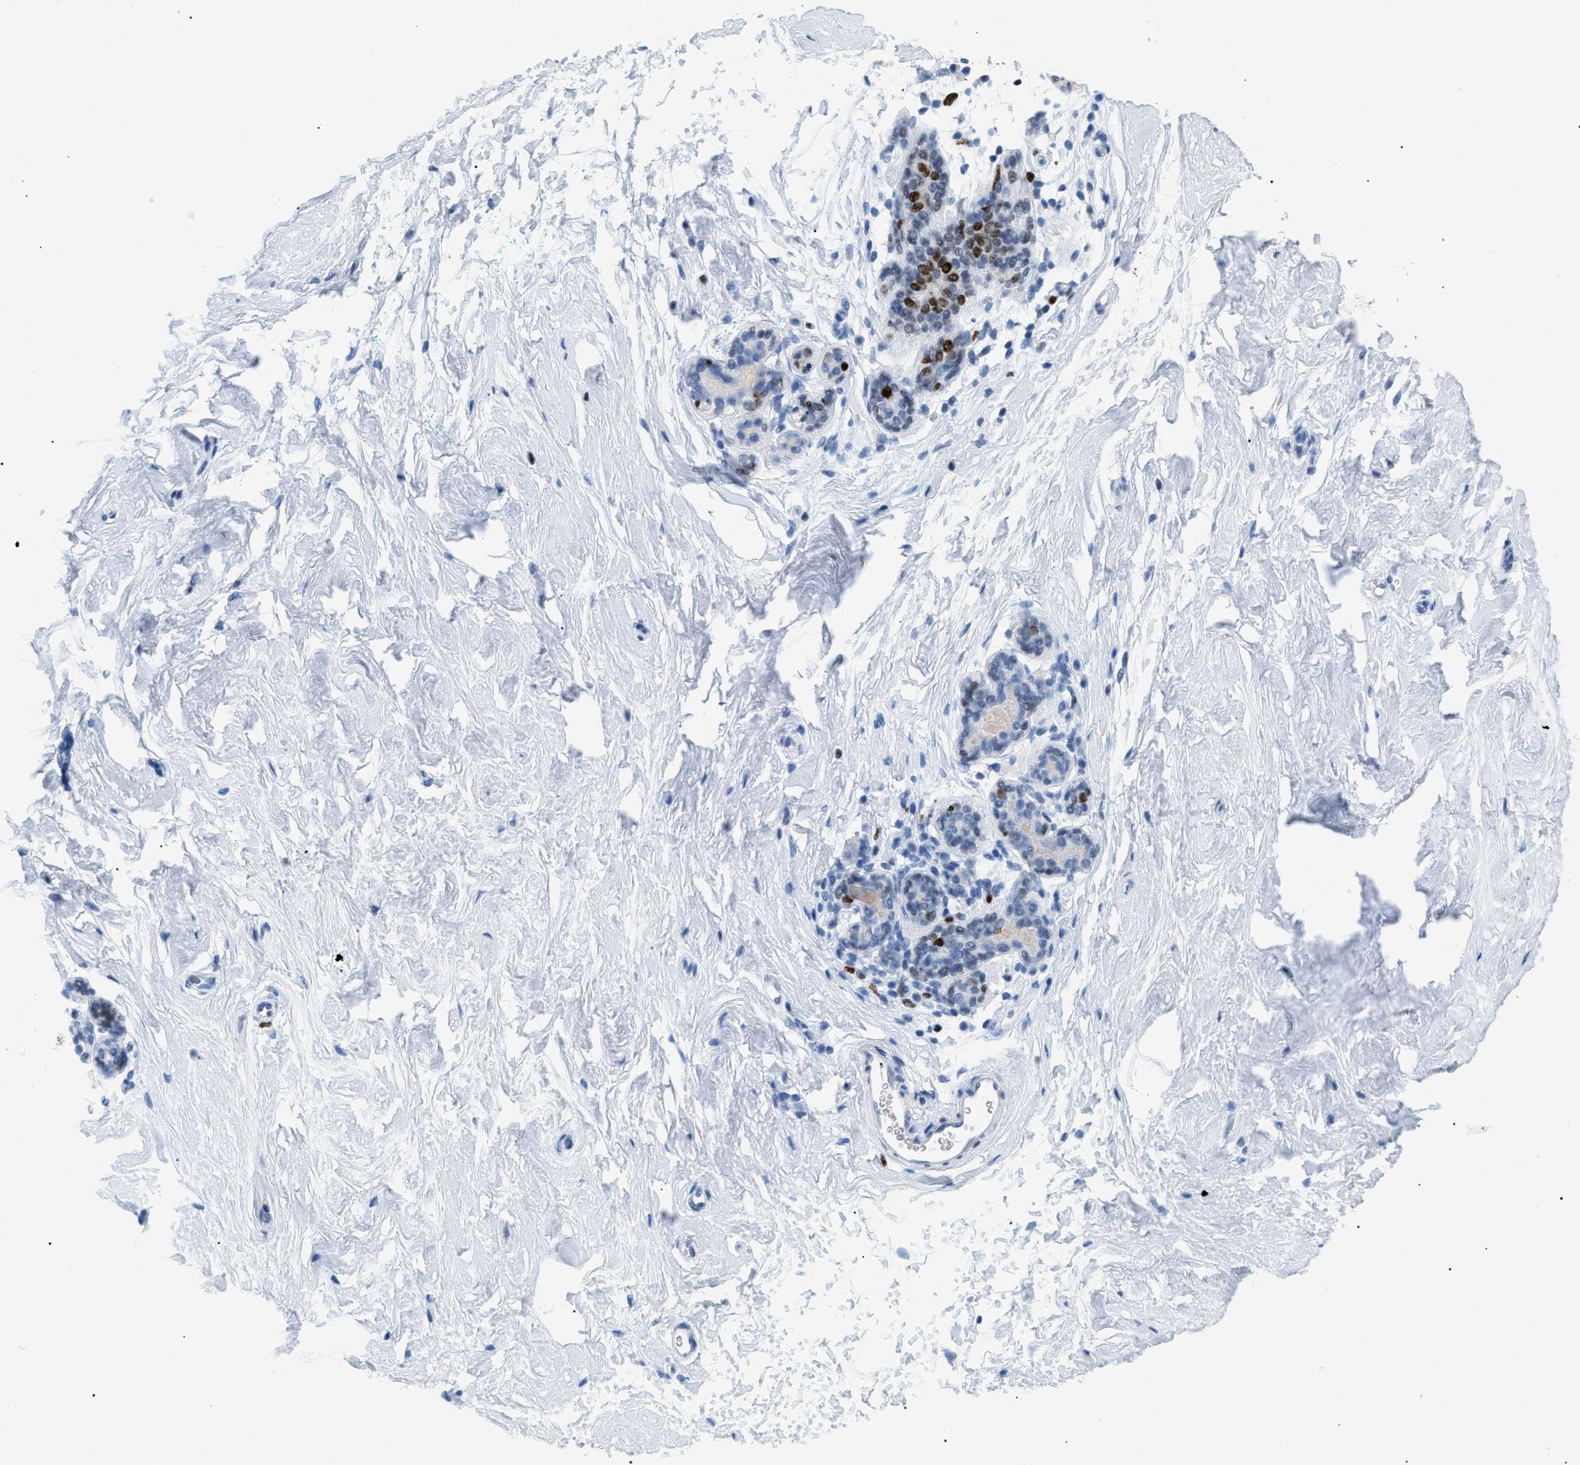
{"staining": {"intensity": "negative", "quantity": "none", "location": "none"}, "tissue": "breast", "cell_type": "Adipocytes", "image_type": "normal", "snomed": [{"axis": "morphology", "description": "Normal tissue, NOS"}, {"axis": "topography", "description": "Breast"}], "caption": "Immunohistochemistry (IHC) micrograph of normal human breast stained for a protein (brown), which exhibits no expression in adipocytes. (Brightfield microscopy of DAB (3,3'-diaminobenzidine) immunohistochemistry (IHC) at high magnification).", "gene": "MCM7", "patient": {"sex": "female", "age": 52}}